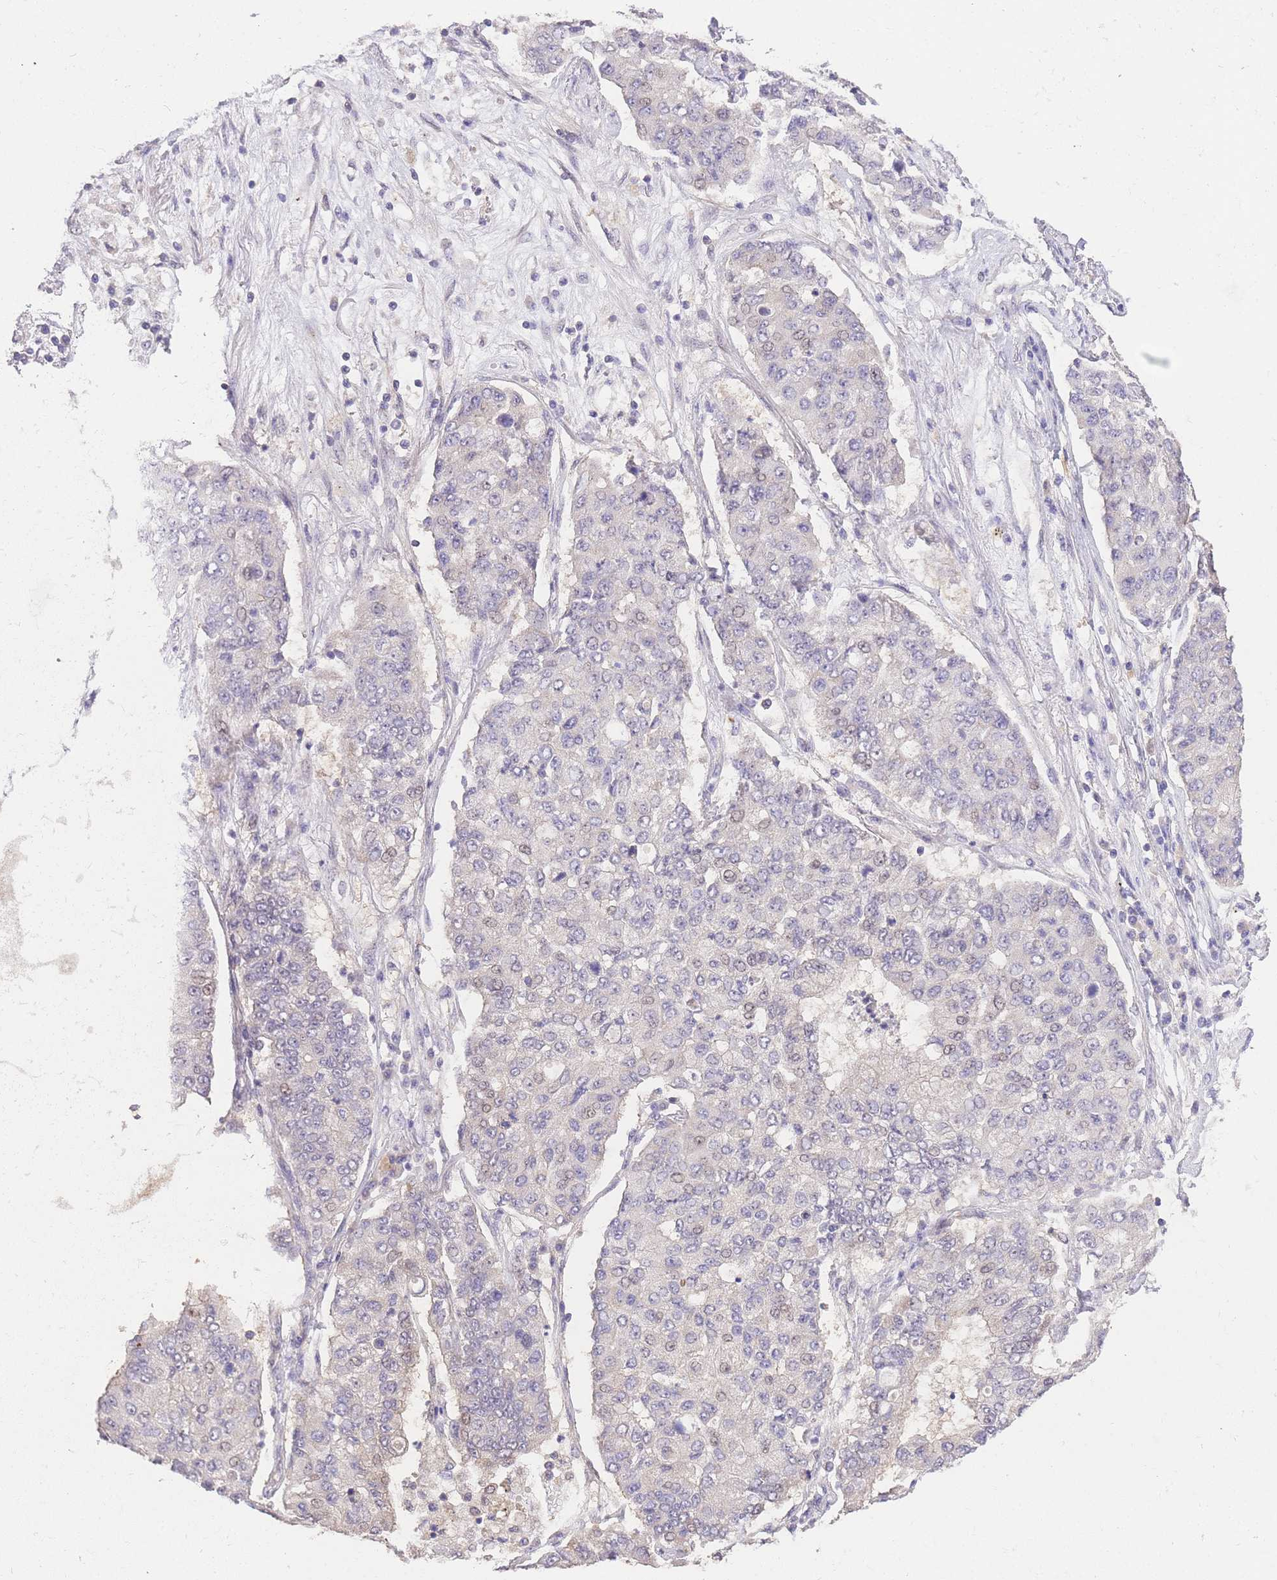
{"staining": {"intensity": "moderate", "quantity": "<25%", "location": "nuclear"}, "tissue": "lung cancer", "cell_type": "Tumor cells", "image_type": "cancer", "snomed": [{"axis": "morphology", "description": "Squamous cell carcinoma, NOS"}, {"axis": "topography", "description": "Lung"}], "caption": "Squamous cell carcinoma (lung) stained with a protein marker reveals moderate staining in tumor cells.", "gene": "UBXN7", "patient": {"sex": "male", "age": 74}}